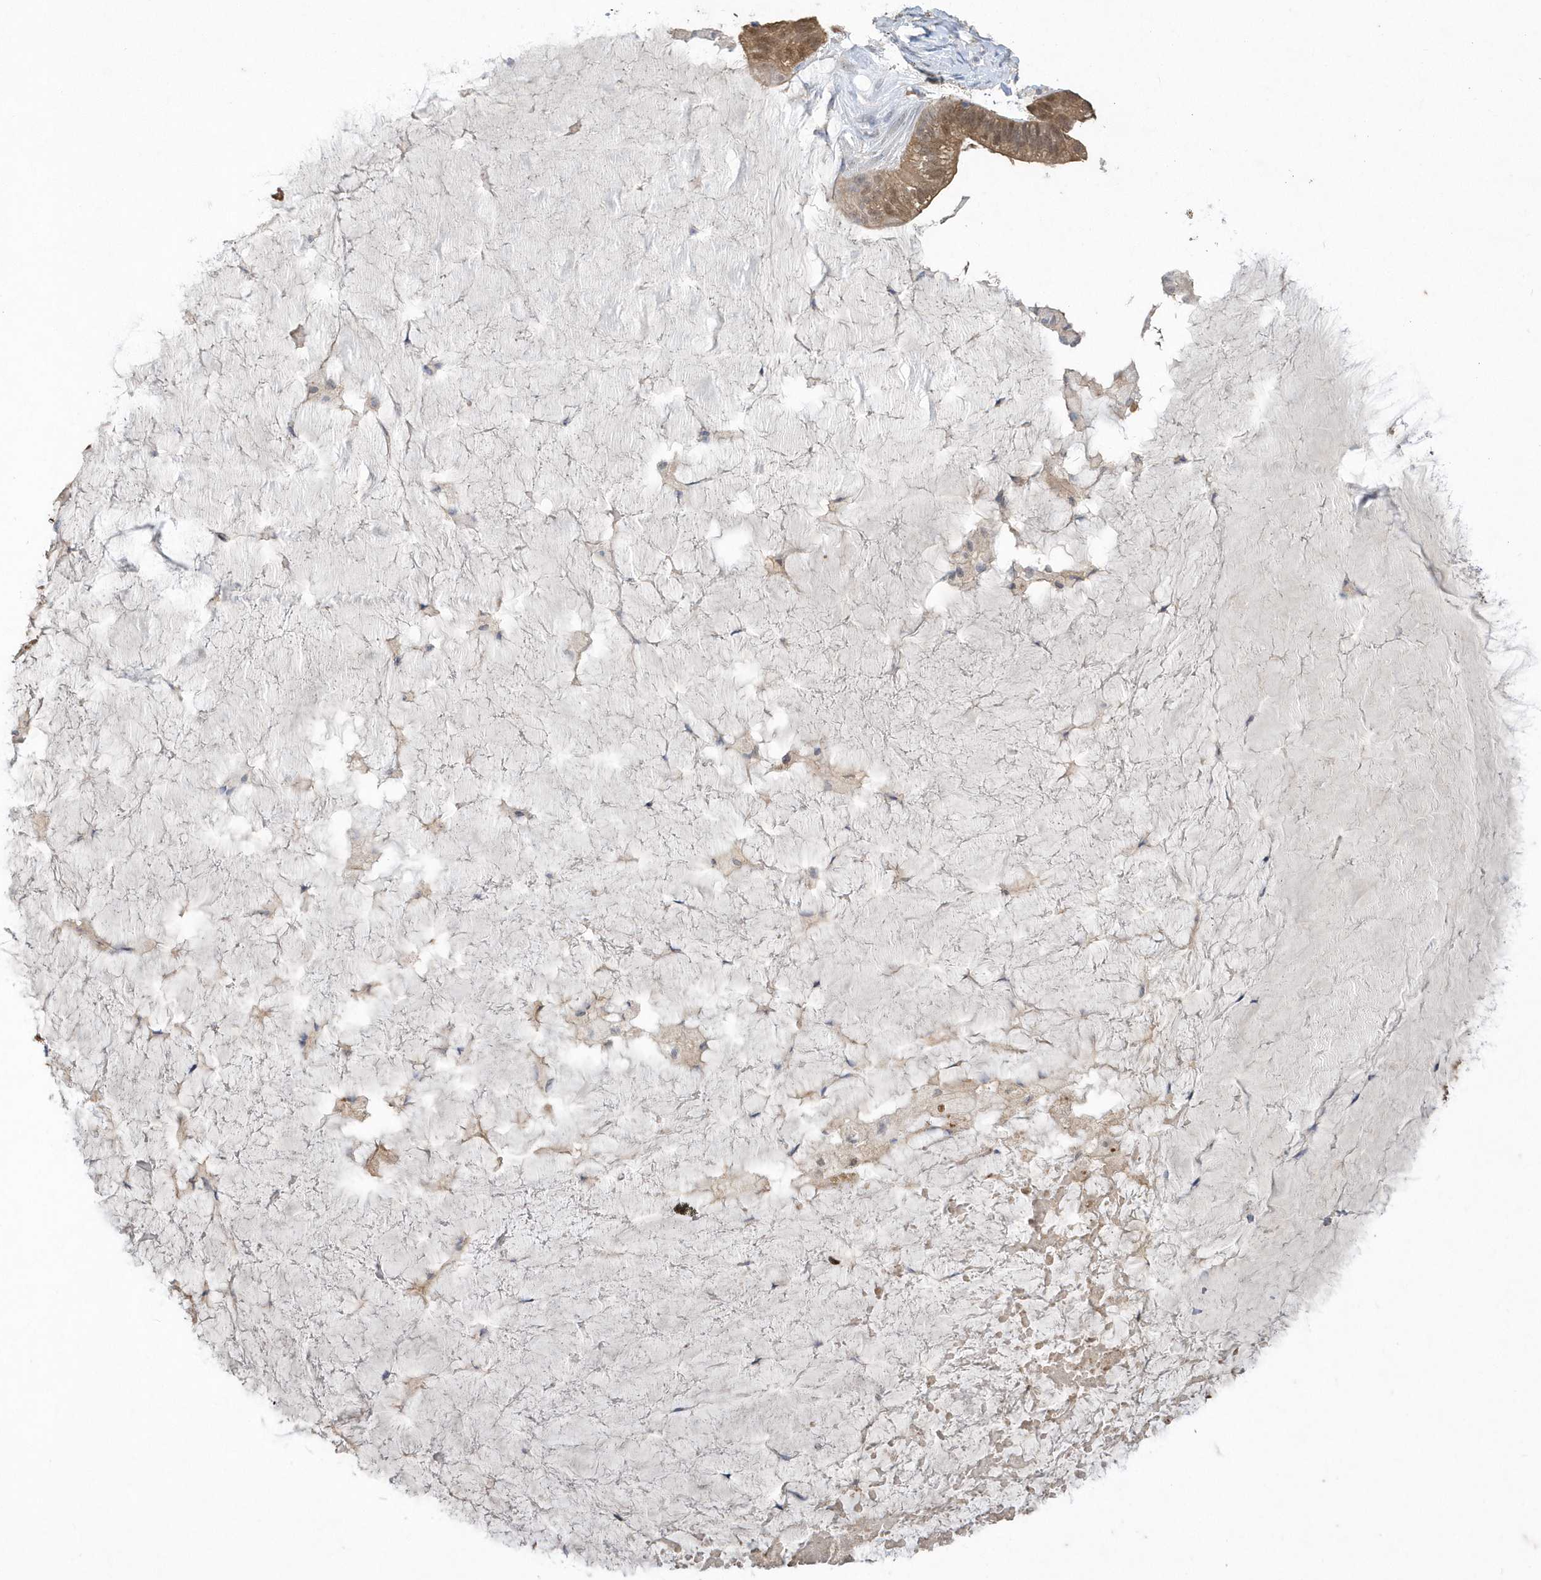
{"staining": {"intensity": "moderate", "quantity": ">75%", "location": "cytoplasmic/membranous,nuclear"}, "tissue": "ovarian cancer", "cell_type": "Tumor cells", "image_type": "cancer", "snomed": [{"axis": "morphology", "description": "Cystadenocarcinoma, mucinous, NOS"}, {"axis": "topography", "description": "Ovary"}], "caption": "Human mucinous cystadenocarcinoma (ovarian) stained for a protein (brown) exhibits moderate cytoplasmic/membranous and nuclear positive staining in approximately >75% of tumor cells.", "gene": "AKR7A2", "patient": {"sex": "female", "age": 61}}